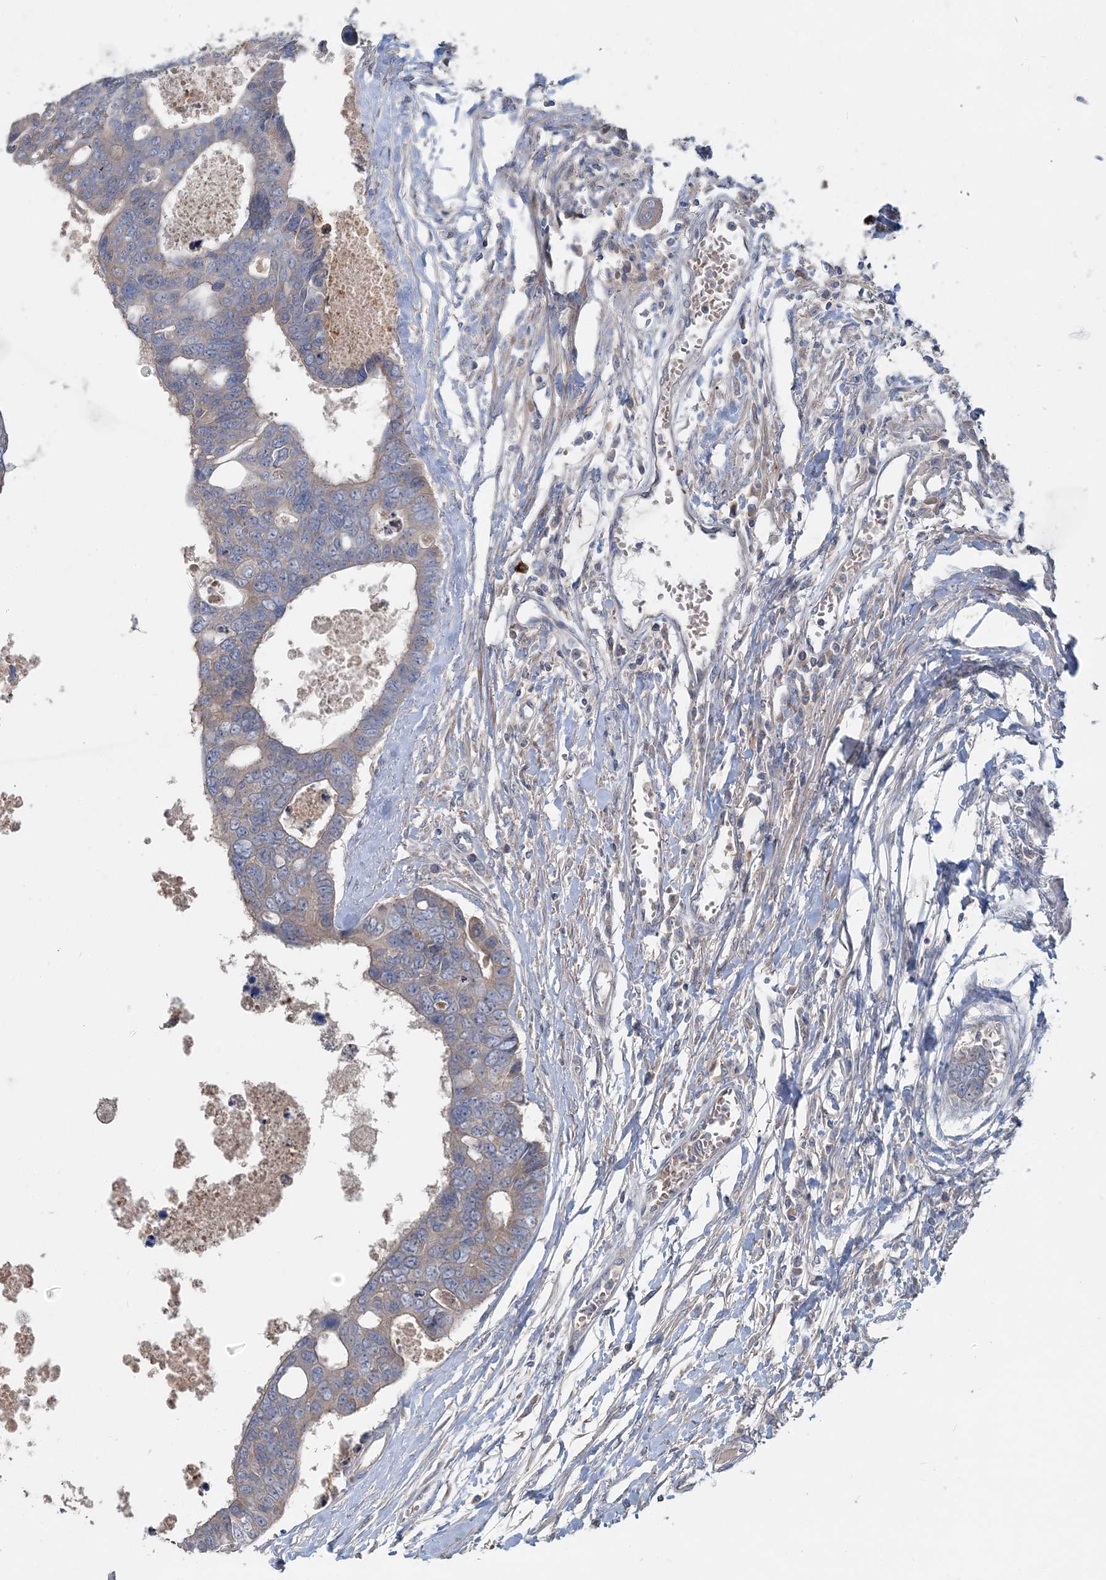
{"staining": {"intensity": "weak", "quantity": "<25%", "location": "cytoplasmic/membranous"}, "tissue": "colorectal cancer", "cell_type": "Tumor cells", "image_type": "cancer", "snomed": [{"axis": "morphology", "description": "Adenocarcinoma, NOS"}, {"axis": "topography", "description": "Rectum"}], "caption": "Immunohistochemistry micrograph of neoplastic tissue: human colorectal adenocarcinoma stained with DAB demonstrates no significant protein expression in tumor cells.", "gene": "SLC4A10", "patient": {"sex": "male", "age": 84}}